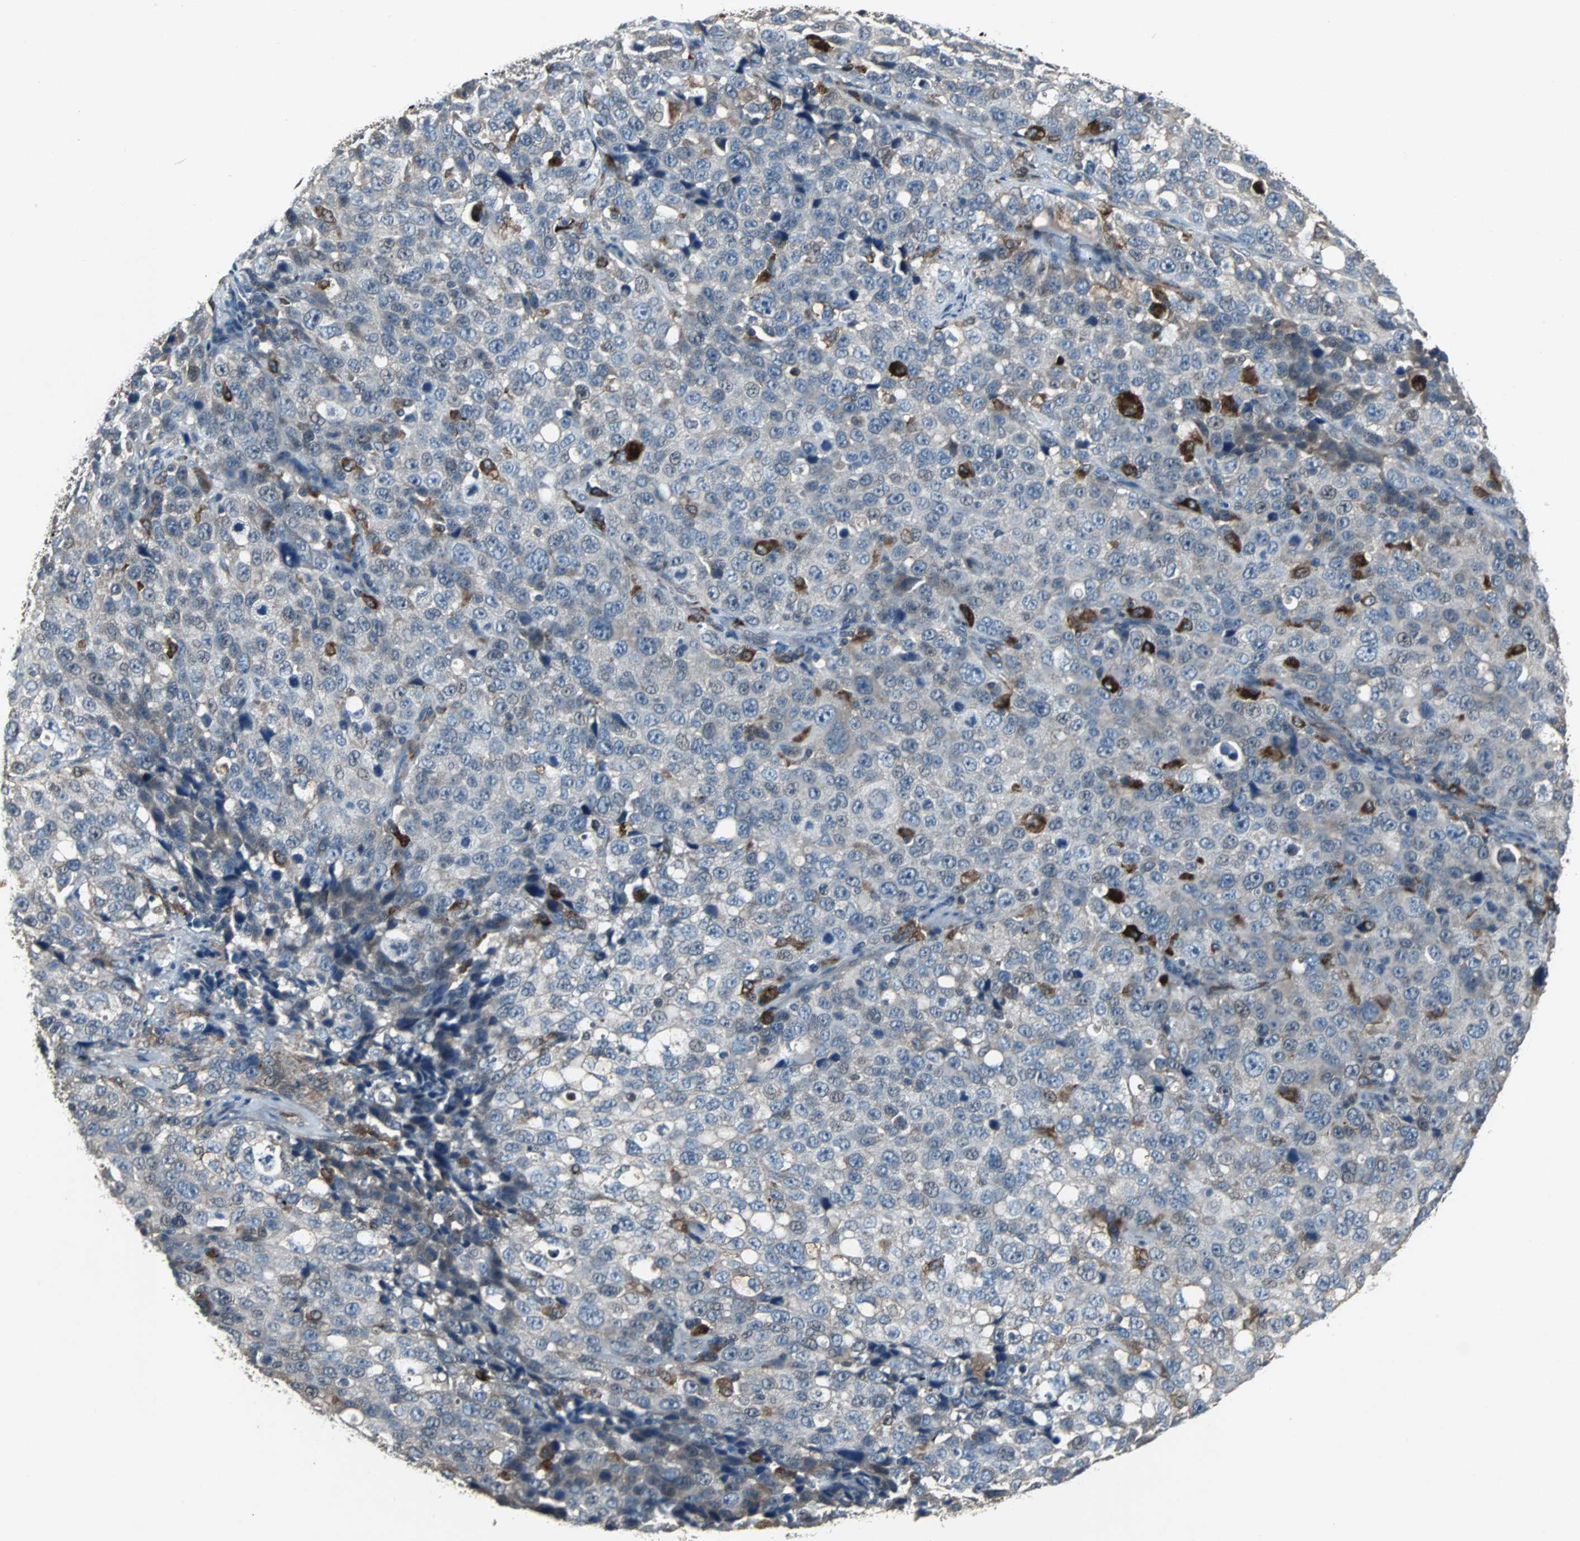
{"staining": {"intensity": "strong", "quantity": "<25%", "location": "cytoplasmic/membranous"}, "tissue": "stomach cancer", "cell_type": "Tumor cells", "image_type": "cancer", "snomed": [{"axis": "morphology", "description": "Normal tissue, NOS"}, {"axis": "morphology", "description": "Adenocarcinoma, NOS"}, {"axis": "topography", "description": "Stomach"}], "caption": "Immunohistochemical staining of human stomach adenocarcinoma reveals medium levels of strong cytoplasmic/membranous positivity in approximately <25% of tumor cells.", "gene": "SOS1", "patient": {"sex": "male", "age": 48}}